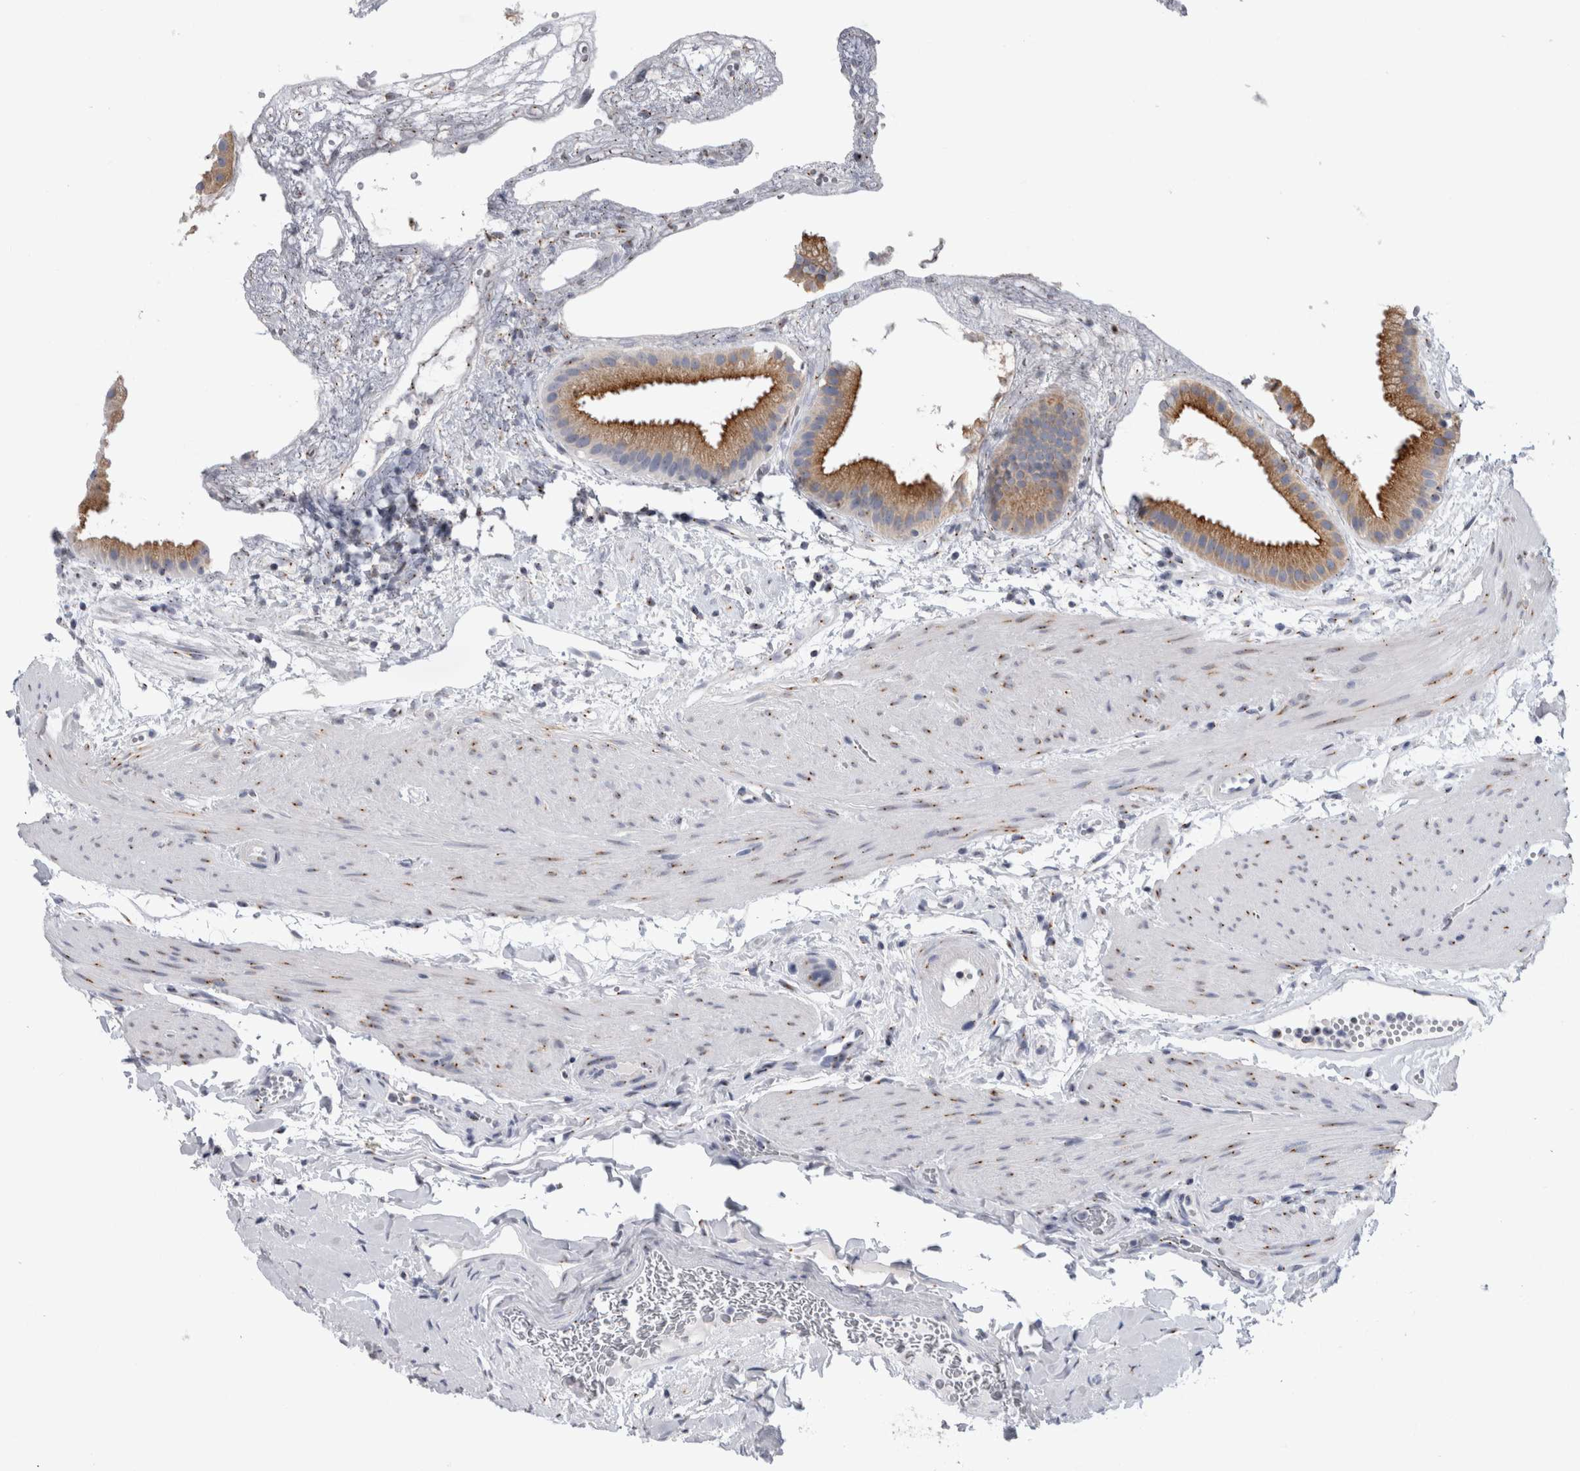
{"staining": {"intensity": "strong", "quantity": ">75%", "location": "cytoplasmic/membranous"}, "tissue": "gallbladder", "cell_type": "Glandular cells", "image_type": "normal", "snomed": [{"axis": "morphology", "description": "Normal tissue, NOS"}, {"axis": "topography", "description": "Gallbladder"}], "caption": "DAB immunohistochemical staining of unremarkable human gallbladder demonstrates strong cytoplasmic/membranous protein expression in approximately >75% of glandular cells. Immunohistochemistry (ihc) stains the protein in brown and the nuclei are stained blue.", "gene": "AKAP9", "patient": {"sex": "female", "age": 64}}